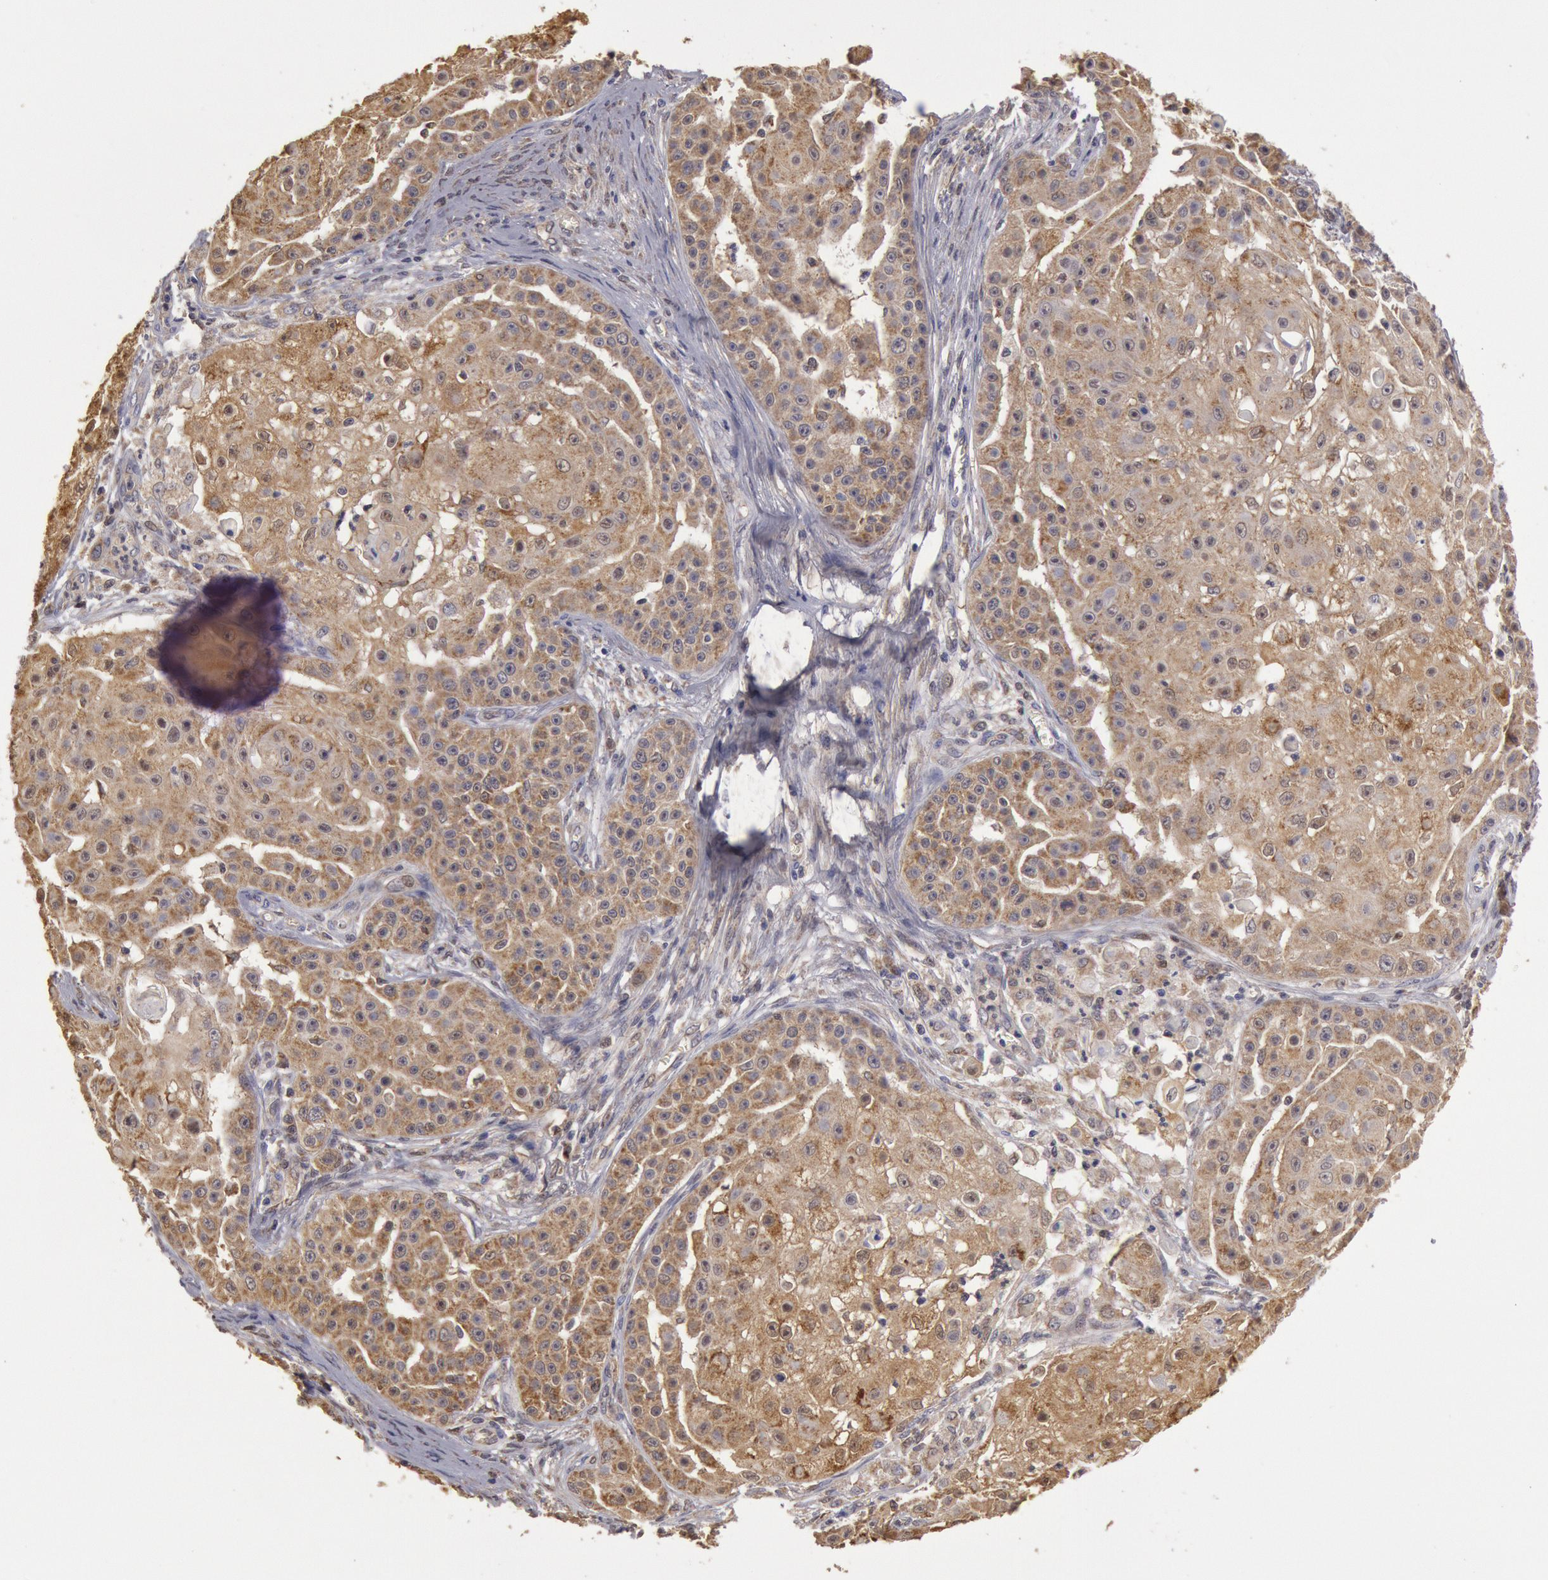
{"staining": {"intensity": "weak", "quantity": ">75%", "location": "cytoplasmic/membranous"}, "tissue": "skin cancer", "cell_type": "Tumor cells", "image_type": "cancer", "snomed": [{"axis": "morphology", "description": "Squamous cell carcinoma, NOS"}, {"axis": "topography", "description": "Skin"}], "caption": "The immunohistochemical stain labels weak cytoplasmic/membranous positivity in tumor cells of skin cancer tissue. Using DAB (3,3'-diaminobenzidine) (brown) and hematoxylin (blue) stains, captured at high magnification using brightfield microscopy.", "gene": "MPST", "patient": {"sex": "female", "age": 57}}